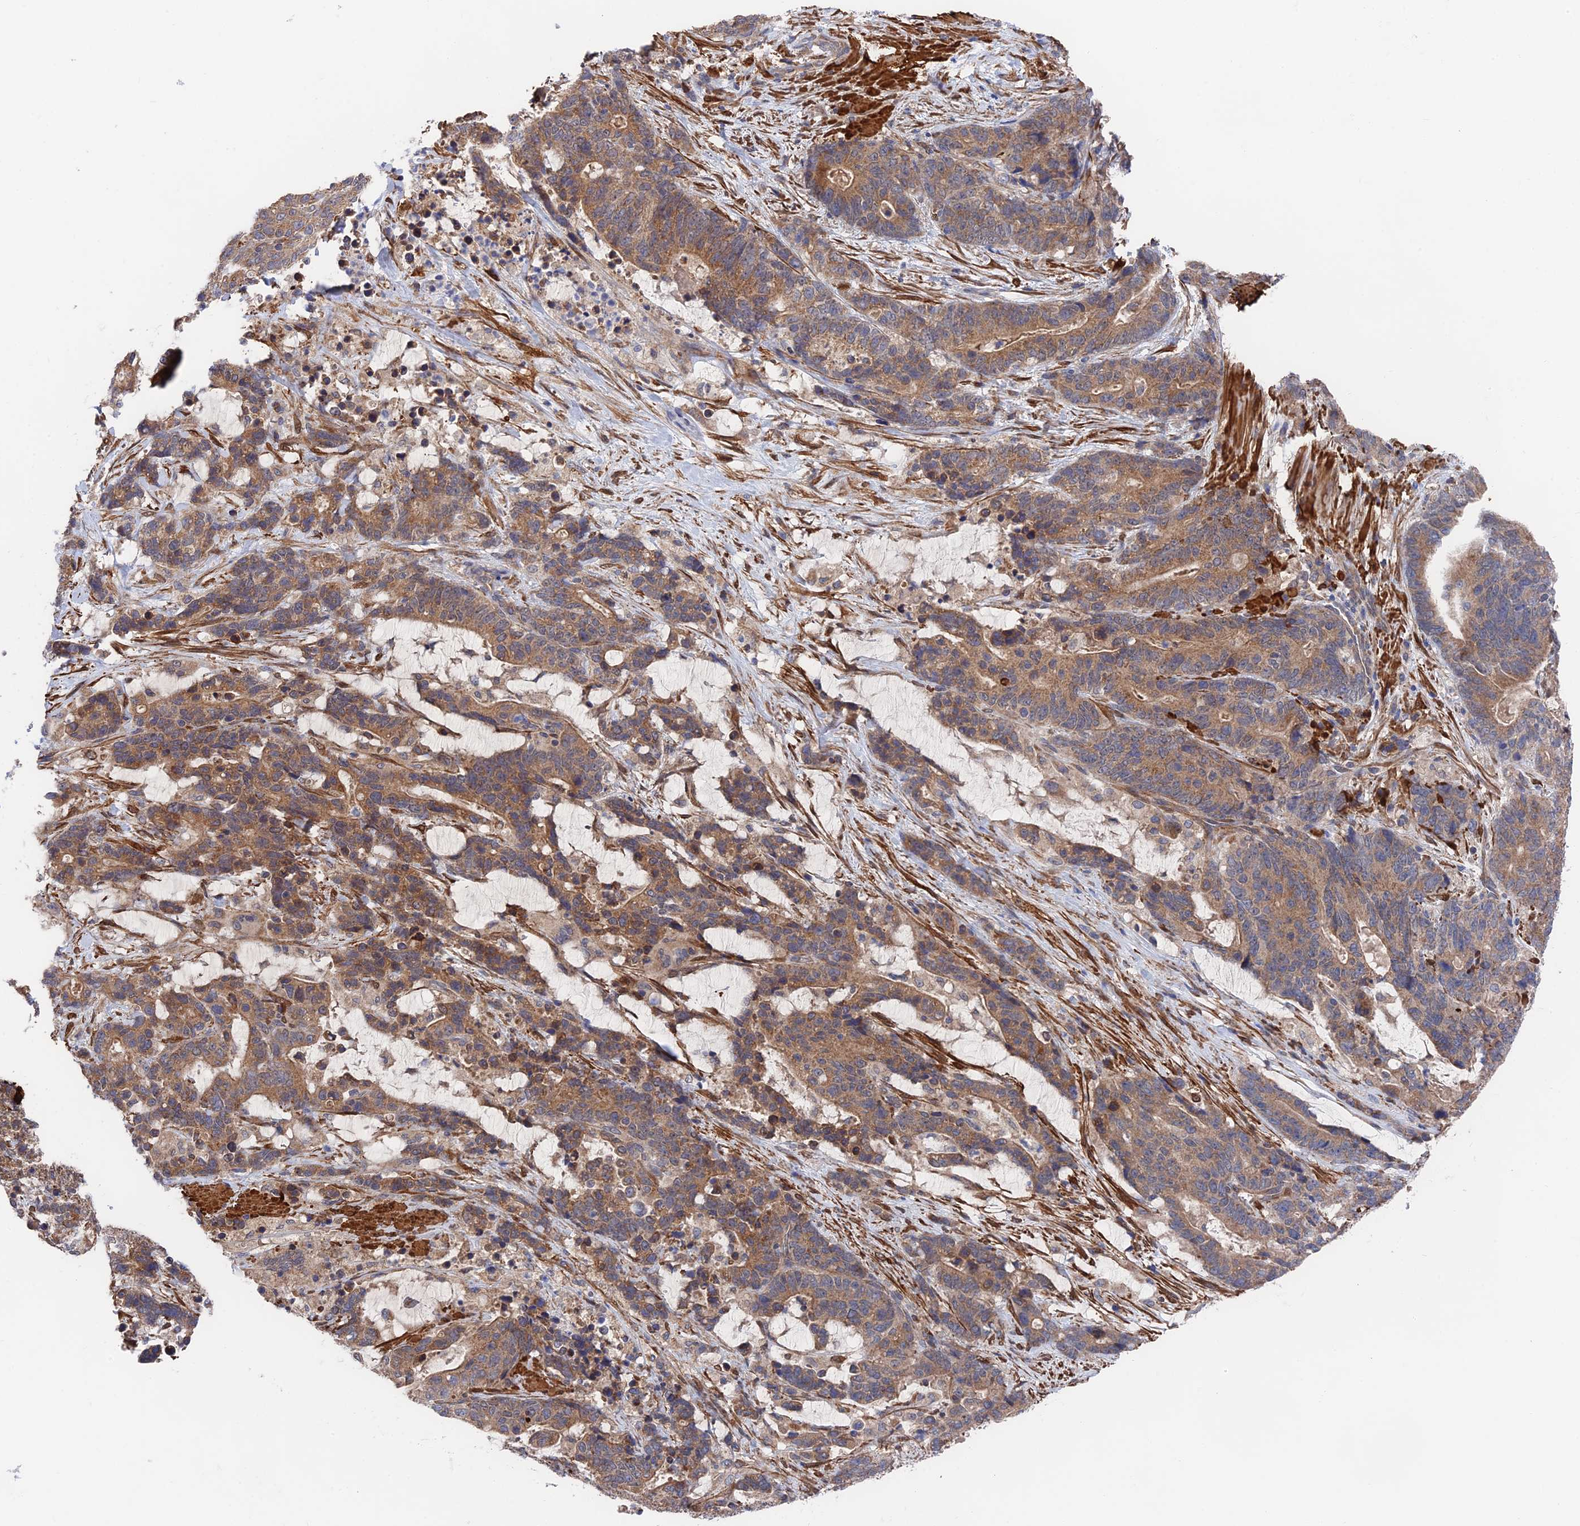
{"staining": {"intensity": "moderate", "quantity": ">75%", "location": "cytoplasmic/membranous"}, "tissue": "stomach cancer", "cell_type": "Tumor cells", "image_type": "cancer", "snomed": [{"axis": "morphology", "description": "Adenocarcinoma, NOS"}, {"axis": "topography", "description": "Stomach"}], "caption": "This histopathology image reveals immunohistochemistry staining of human stomach adenocarcinoma, with medium moderate cytoplasmic/membranous staining in approximately >75% of tumor cells.", "gene": "ZNF320", "patient": {"sex": "female", "age": 76}}